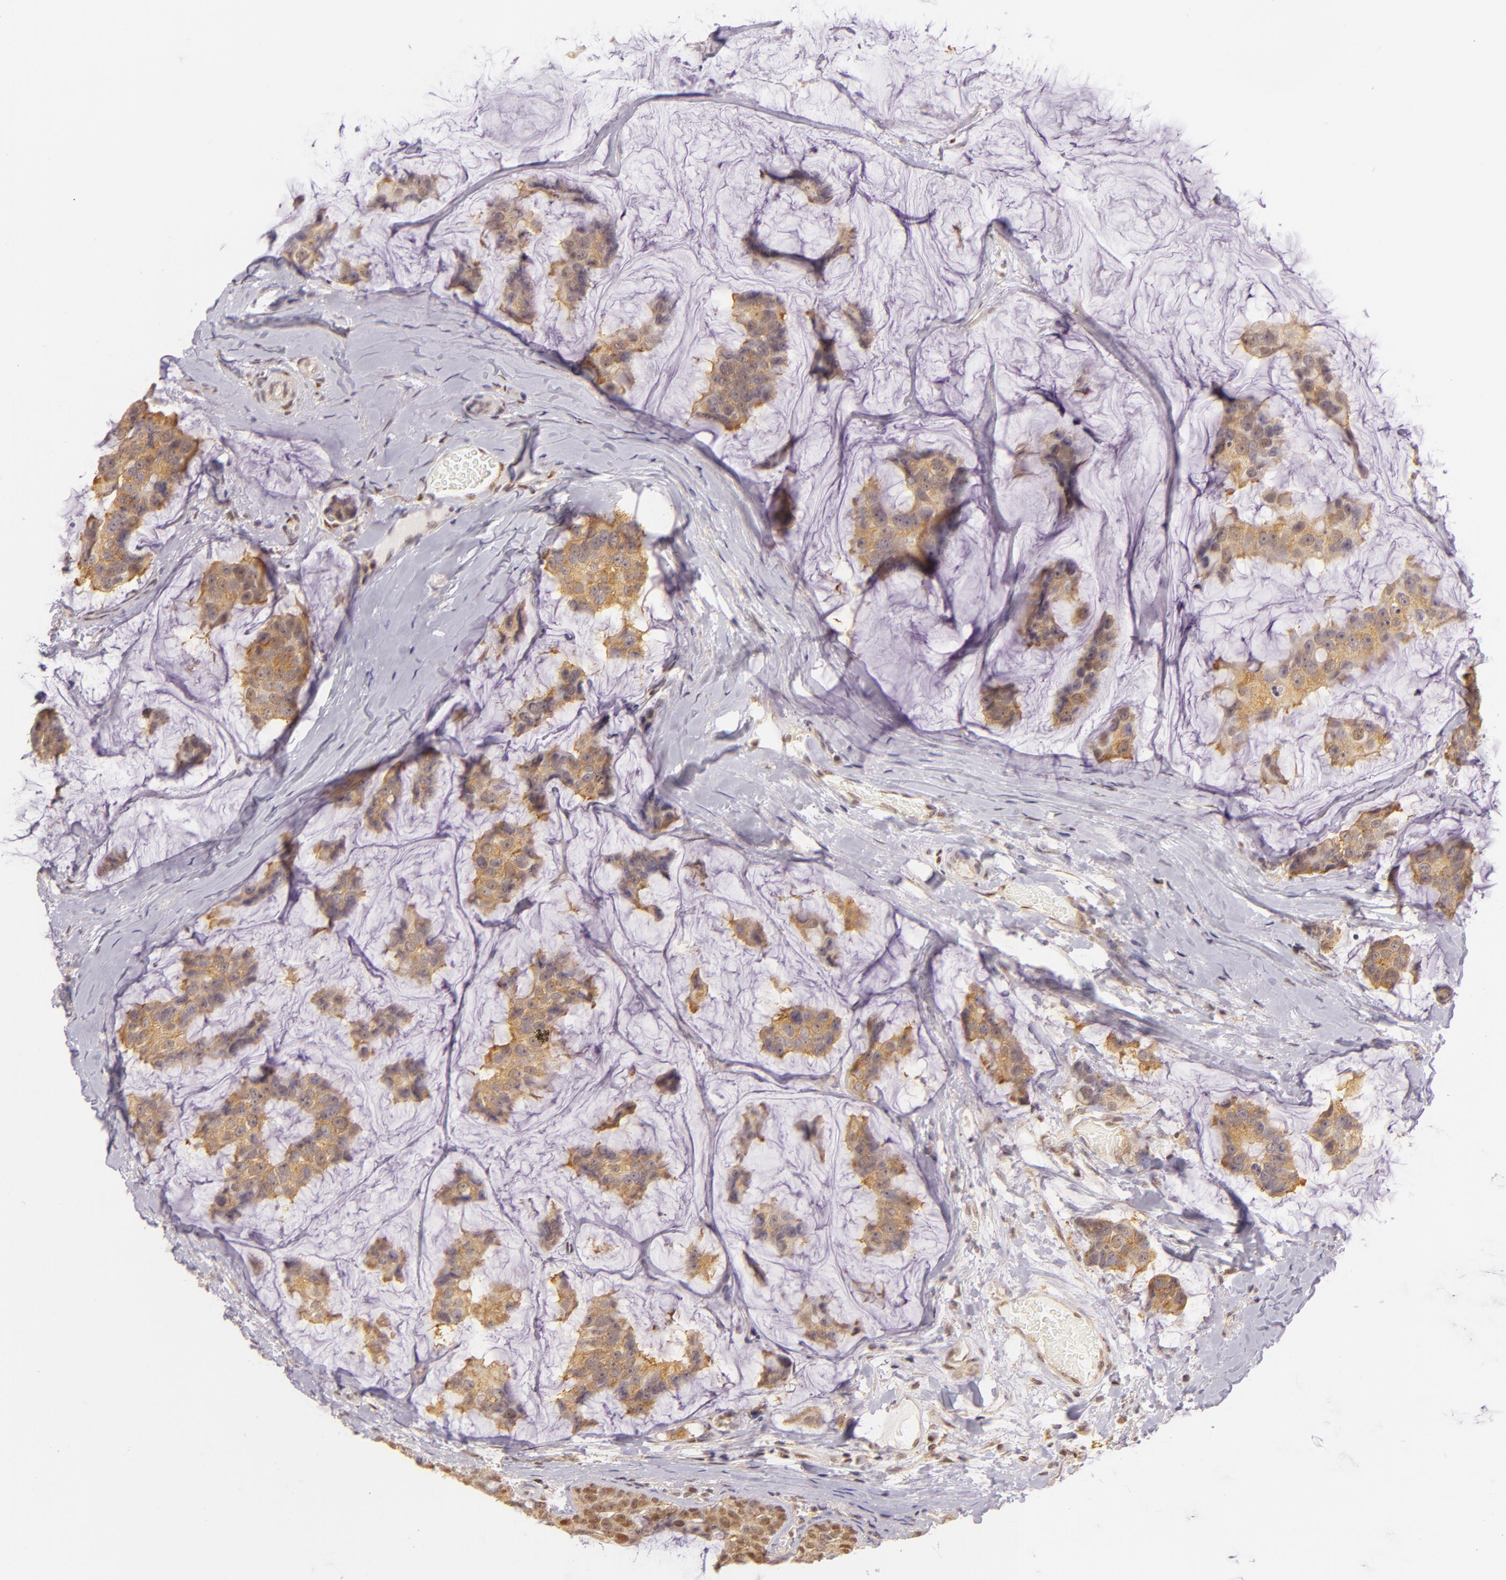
{"staining": {"intensity": "moderate", "quantity": "<25%", "location": "cytoplasmic/membranous"}, "tissue": "breast cancer", "cell_type": "Tumor cells", "image_type": "cancer", "snomed": [{"axis": "morphology", "description": "Normal tissue, NOS"}, {"axis": "morphology", "description": "Duct carcinoma"}, {"axis": "topography", "description": "Breast"}], "caption": "A photomicrograph of breast cancer stained for a protein exhibits moderate cytoplasmic/membranous brown staining in tumor cells.", "gene": "IMPDH1", "patient": {"sex": "female", "age": 50}}